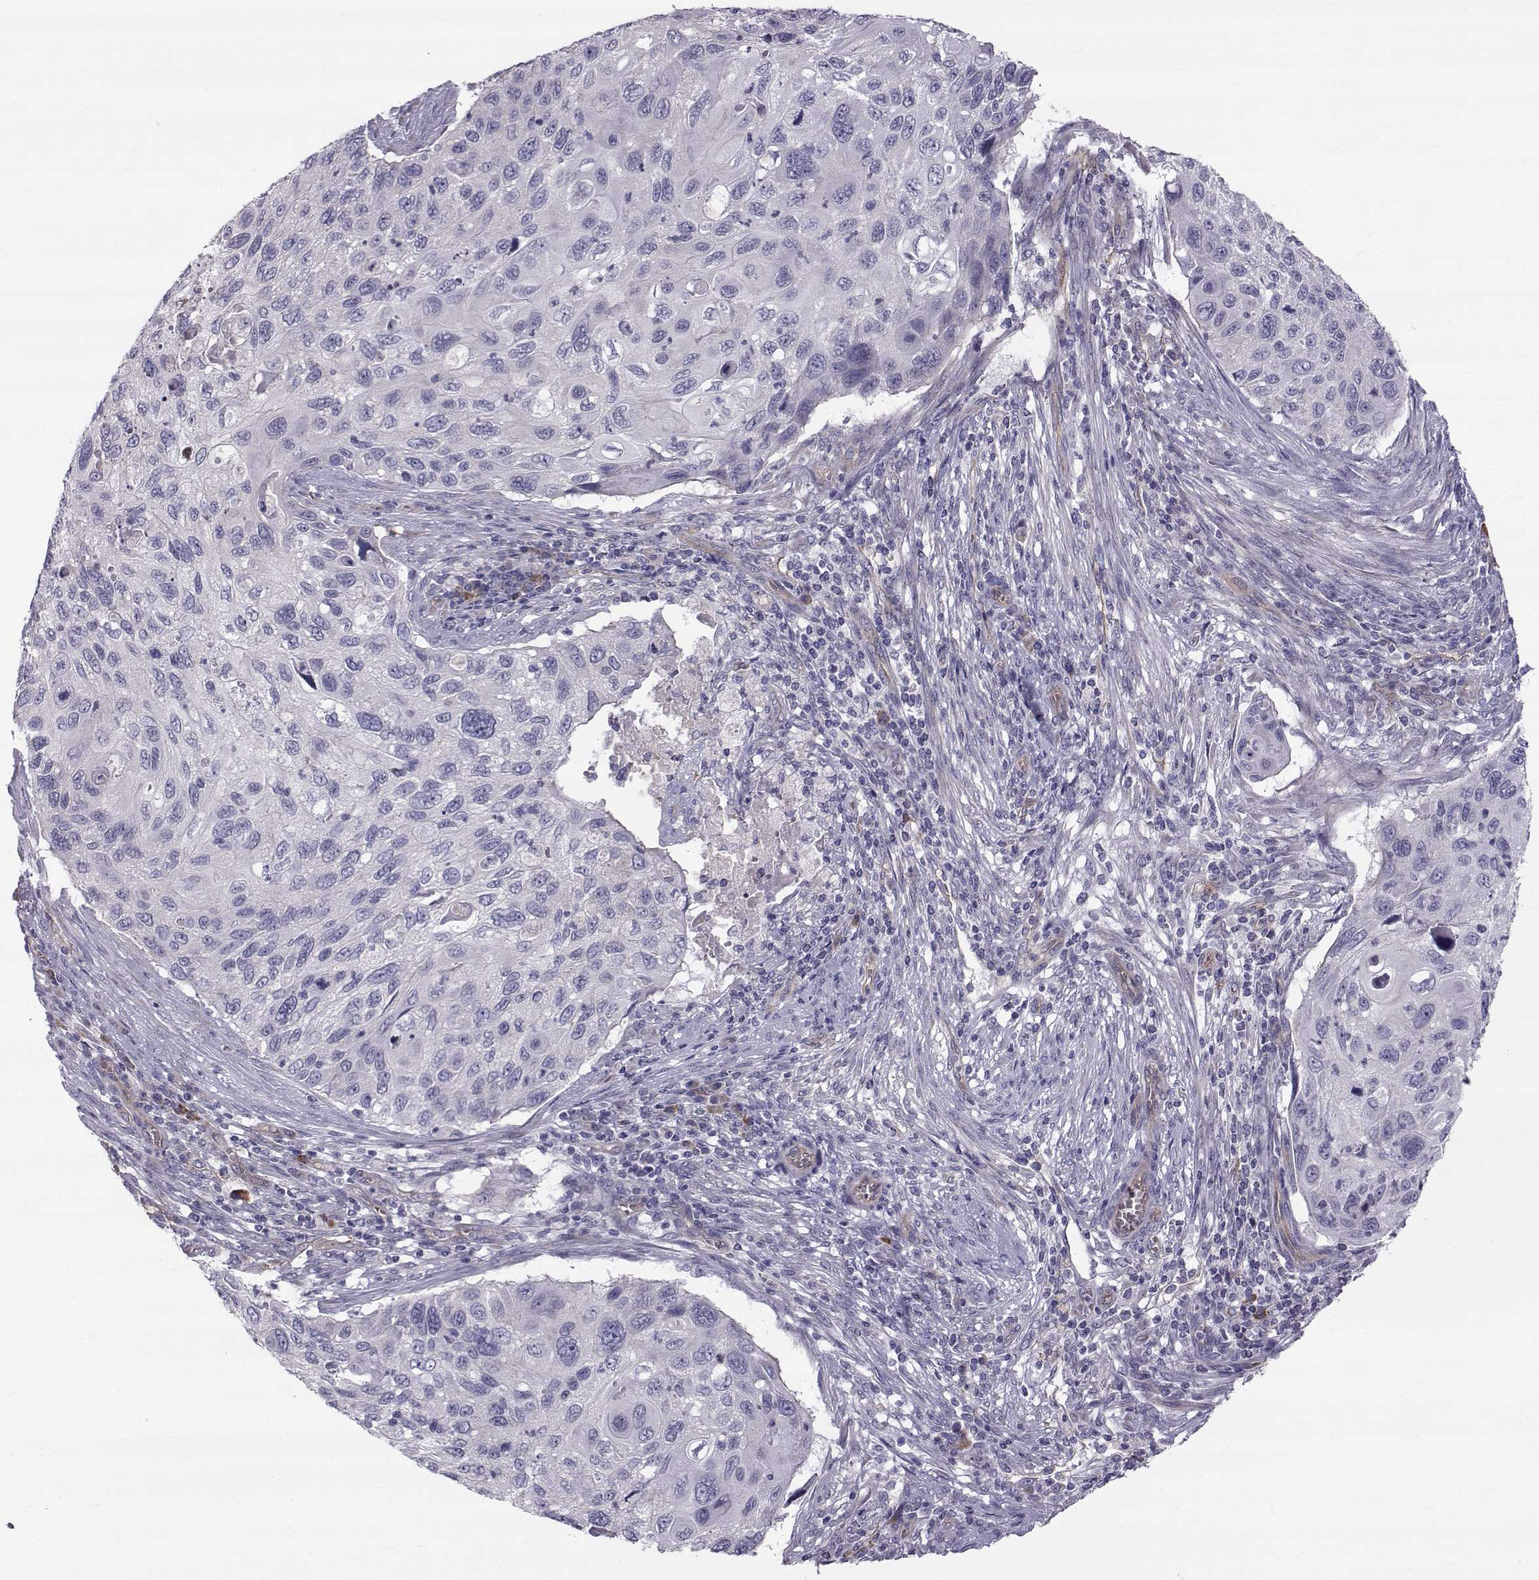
{"staining": {"intensity": "negative", "quantity": "none", "location": "none"}, "tissue": "cervical cancer", "cell_type": "Tumor cells", "image_type": "cancer", "snomed": [{"axis": "morphology", "description": "Squamous cell carcinoma, NOS"}, {"axis": "topography", "description": "Cervix"}], "caption": "The IHC photomicrograph has no significant staining in tumor cells of cervical cancer (squamous cell carcinoma) tissue.", "gene": "QPCT", "patient": {"sex": "female", "age": 70}}